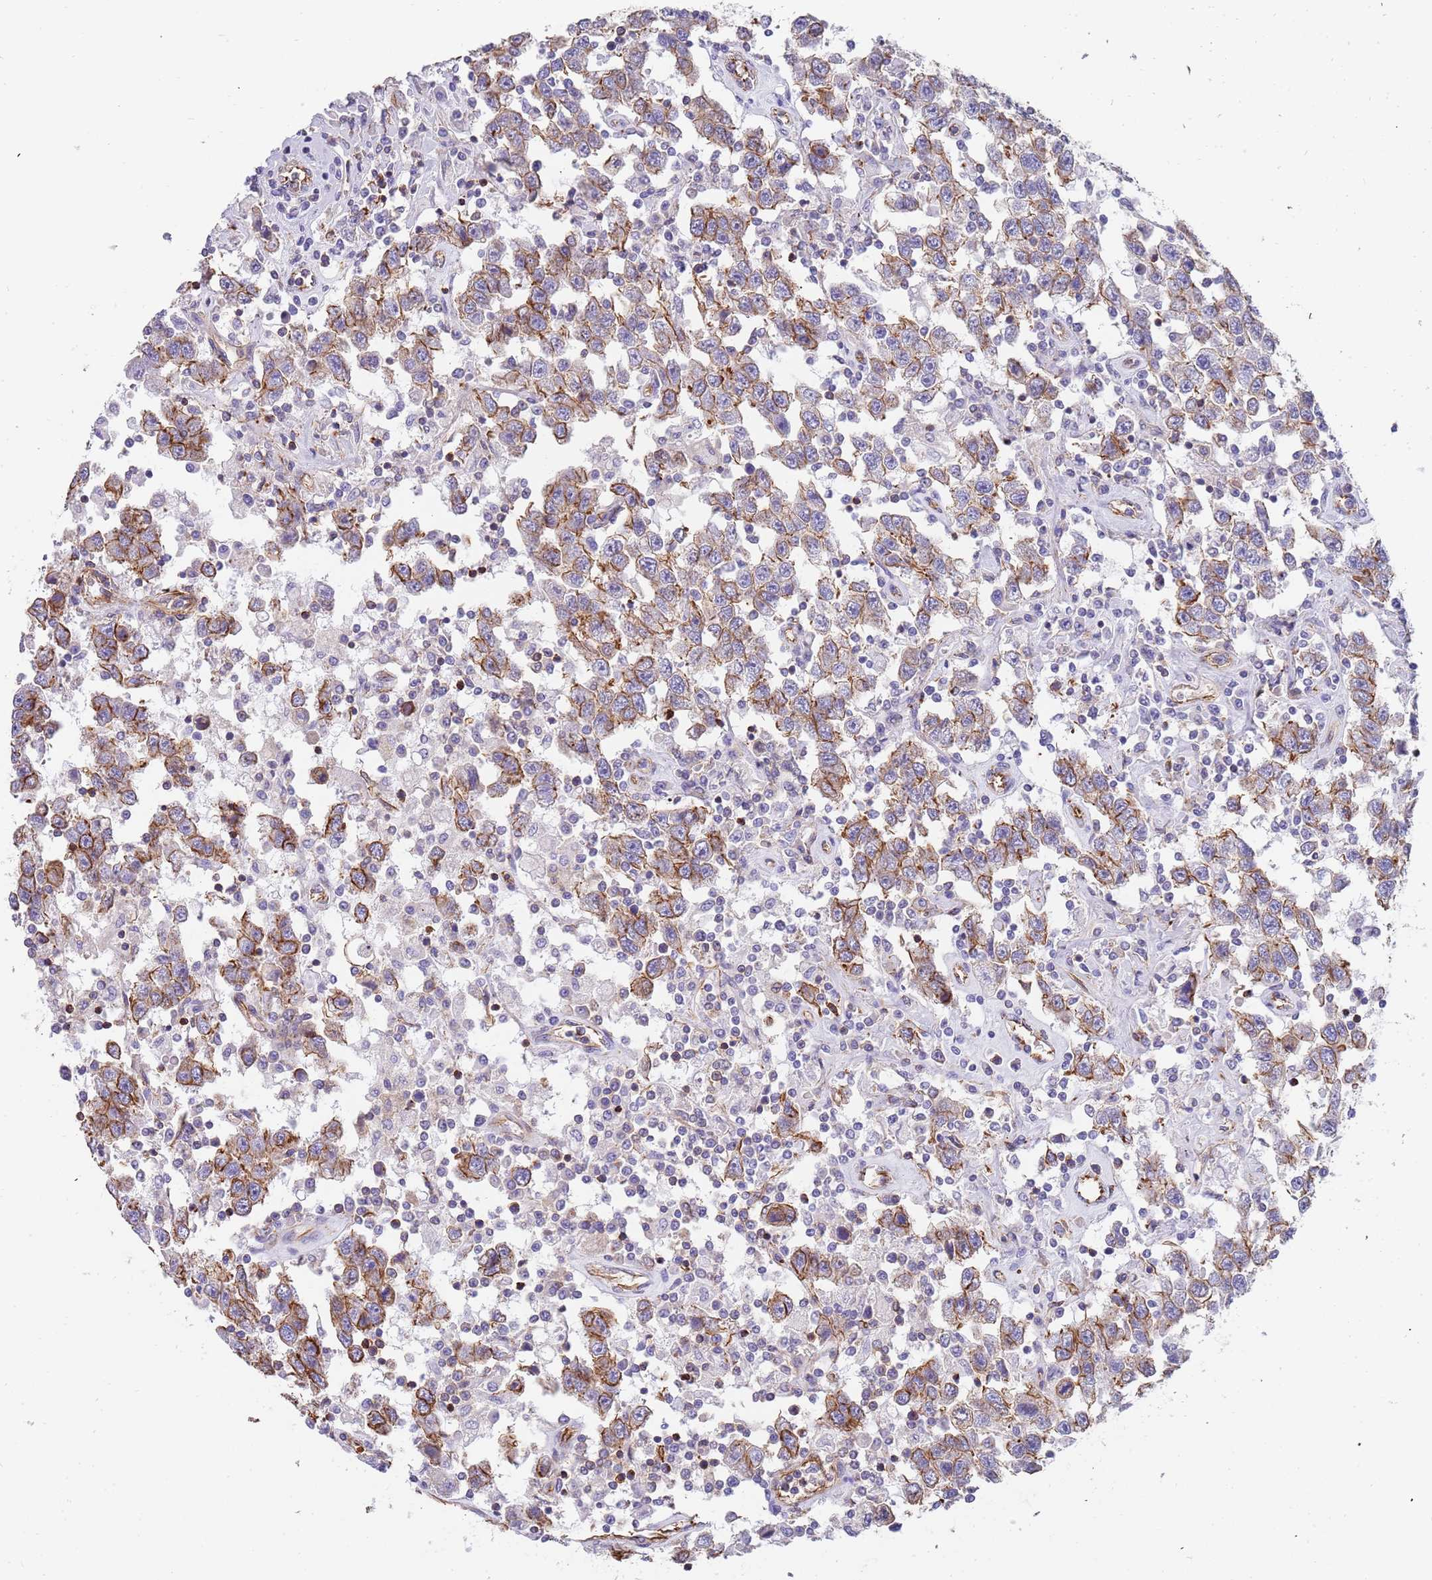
{"staining": {"intensity": "moderate", "quantity": ">75%", "location": "cytoplasmic/membranous"}, "tissue": "testis cancer", "cell_type": "Tumor cells", "image_type": "cancer", "snomed": [{"axis": "morphology", "description": "Seminoma, NOS"}, {"axis": "topography", "description": "Testis"}], "caption": "A brown stain shows moderate cytoplasmic/membranous expression of a protein in human testis cancer tumor cells. Nuclei are stained in blue.", "gene": "GFRAL", "patient": {"sex": "male", "age": 41}}